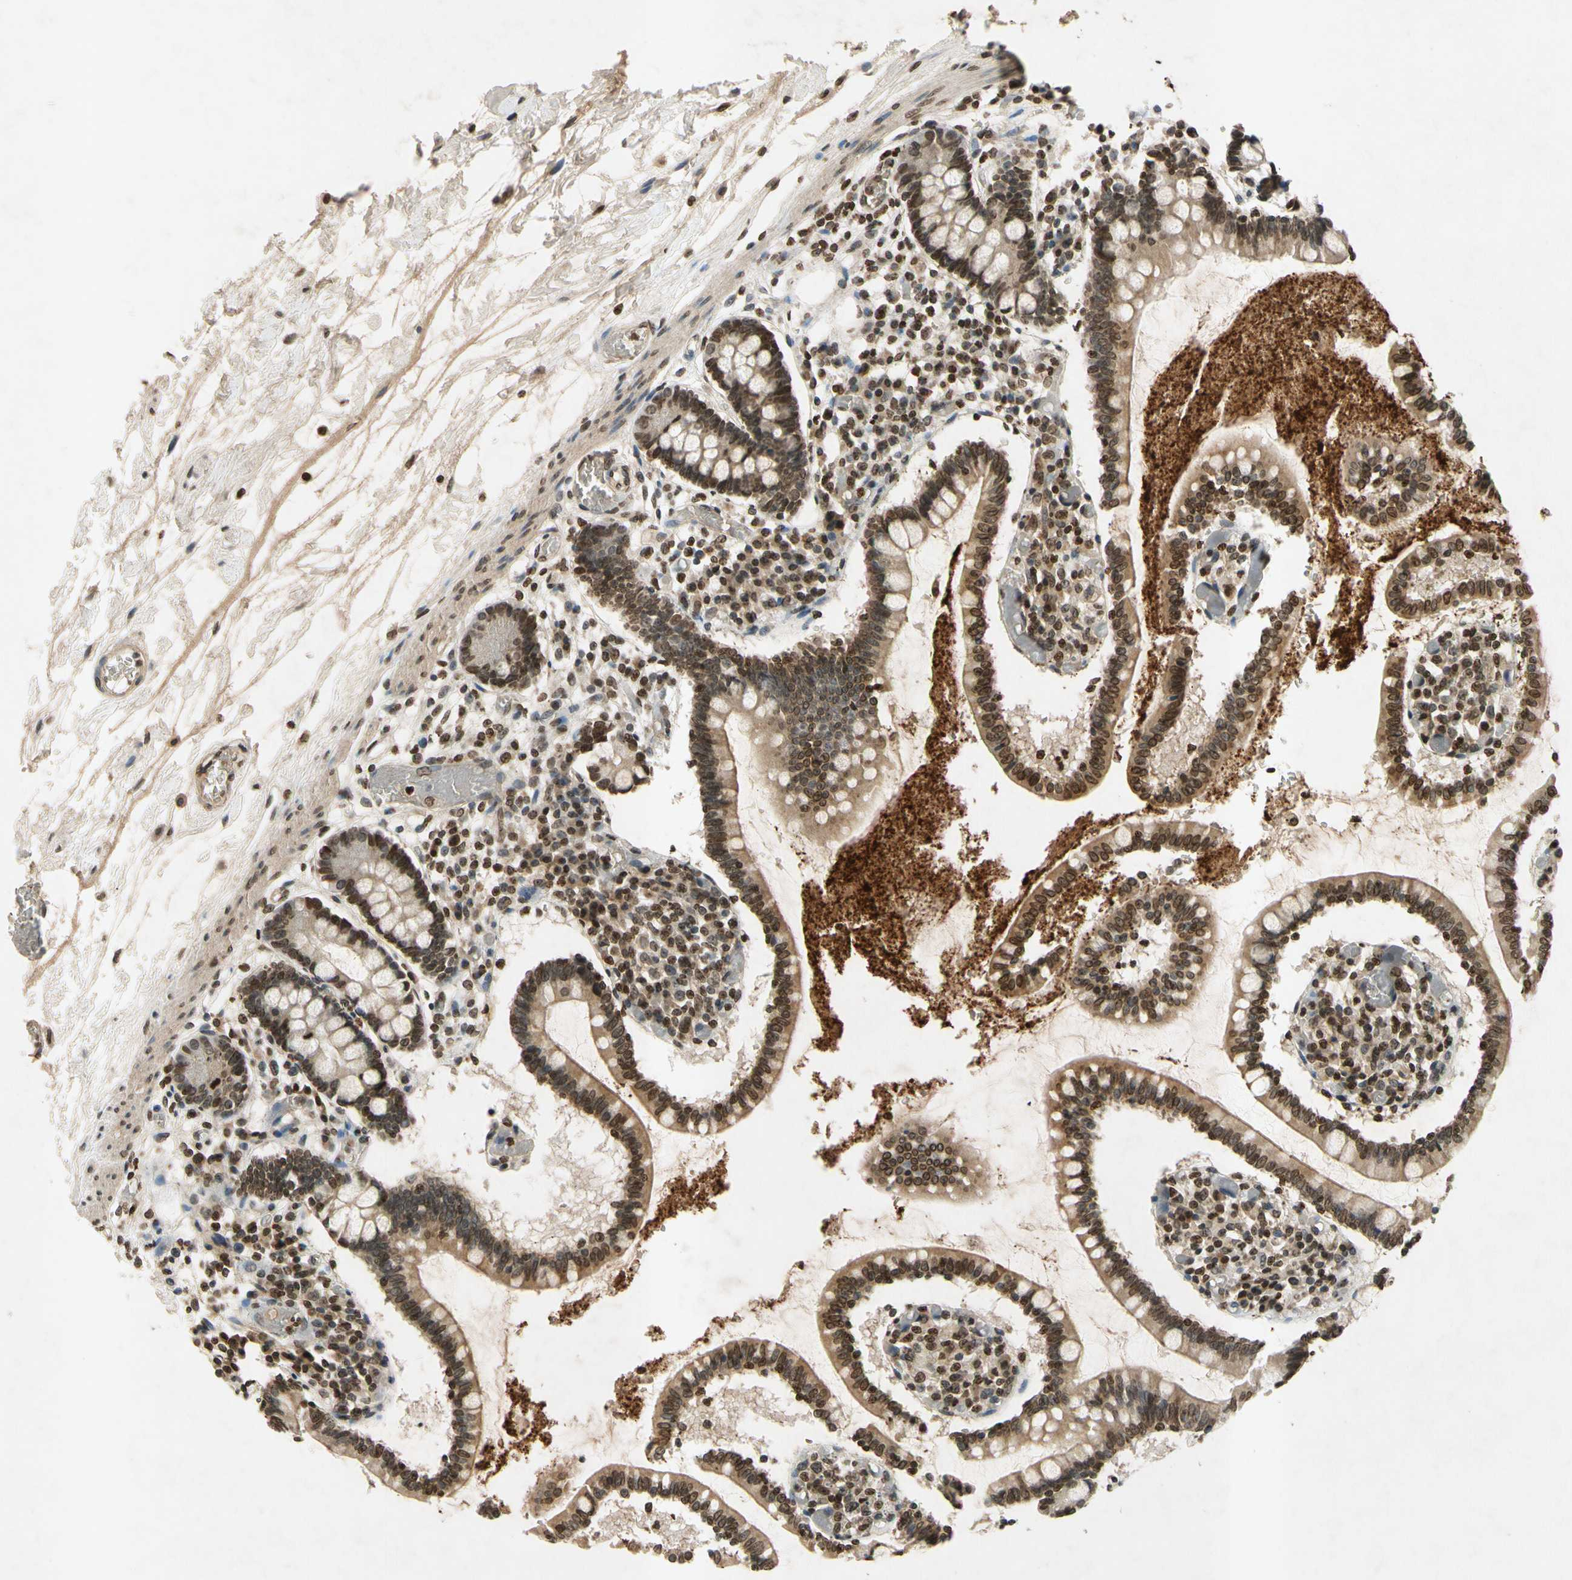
{"staining": {"intensity": "moderate", "quantity": ">75%", "location": "cytoplasmic/membranous,nuclear"}, "tissue": "small intestine", "cell_type": "Glandular cells", "image_type": "normal", "snomed": [{"axis": "morphology", "description": "Normal tissue, NOS"}, {"axis": "topography", "description": "Small intestine"}], "caption": "Small intestine stained with DAB IHC shows medium levels of moderate cytoplasmic/membranous,nuclear expression in about >75% of glandular cells.", "gene": "HOXB3", "patient": {"sex": "female", "age": 61}}